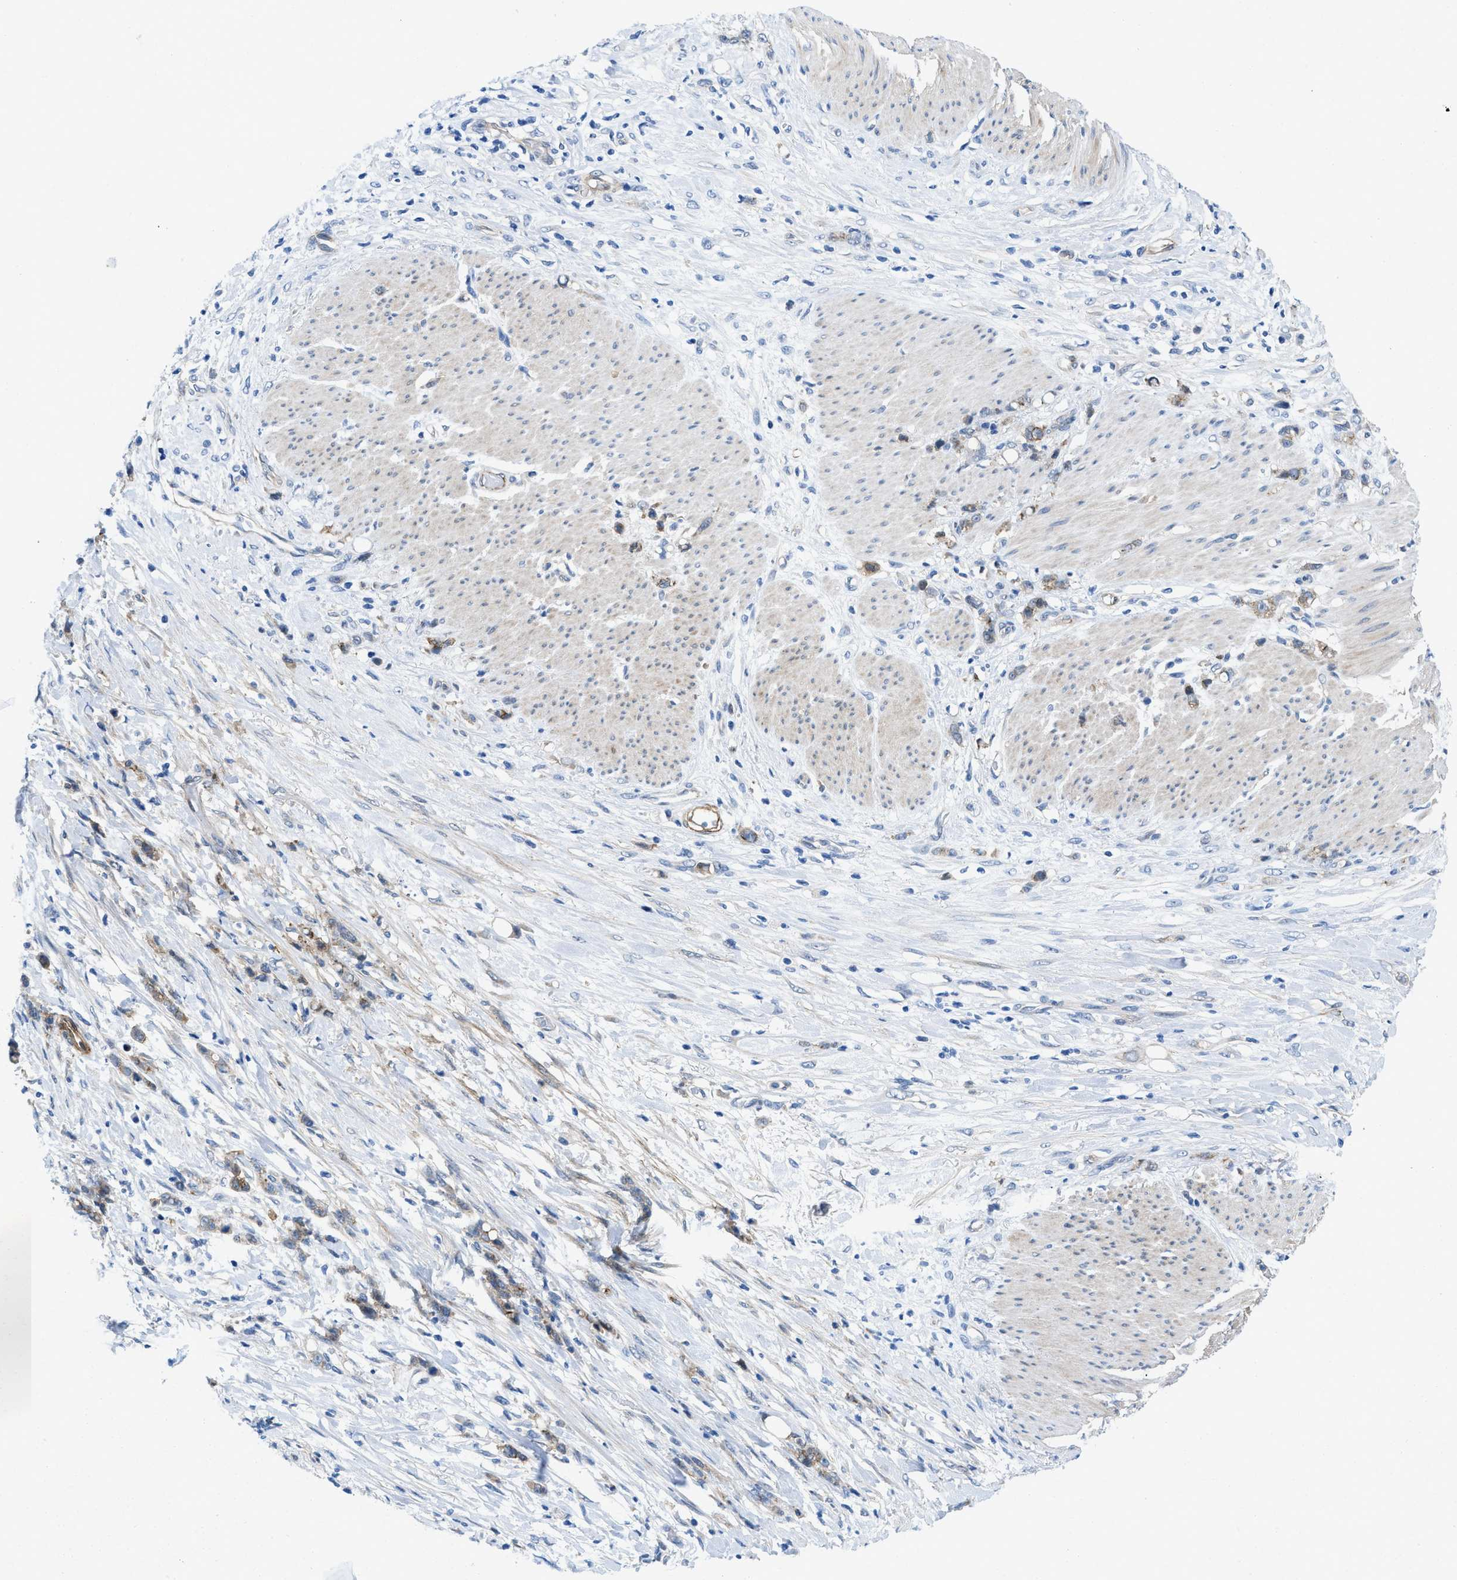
{"staining": {"intensity": "moderate", "quantity": ">75%", "location": "cytoplasmic/membranous"}, "tissue": "stomach cancer", "cell_type": "Tumor cells", "image_type": "cancer", "snomed": [{"axis": "morphology", "description": "Adenocarcinoma, NOS"}, {"axis": "topography", "description": "Stomach, lower"}], "caption": "Immunohistochemistry histopathology image of neoplastic tissue: human stomach adenocarcinoma stained using IHC displays medium levels of moderate protein expression localized specifically in the cytoplasmic/membranous of tumor cells, appearing as a cytoplasmic/membranous brown color.", "gene": "PDLIM5", "patient": {"sex": "male", "age": 88}}